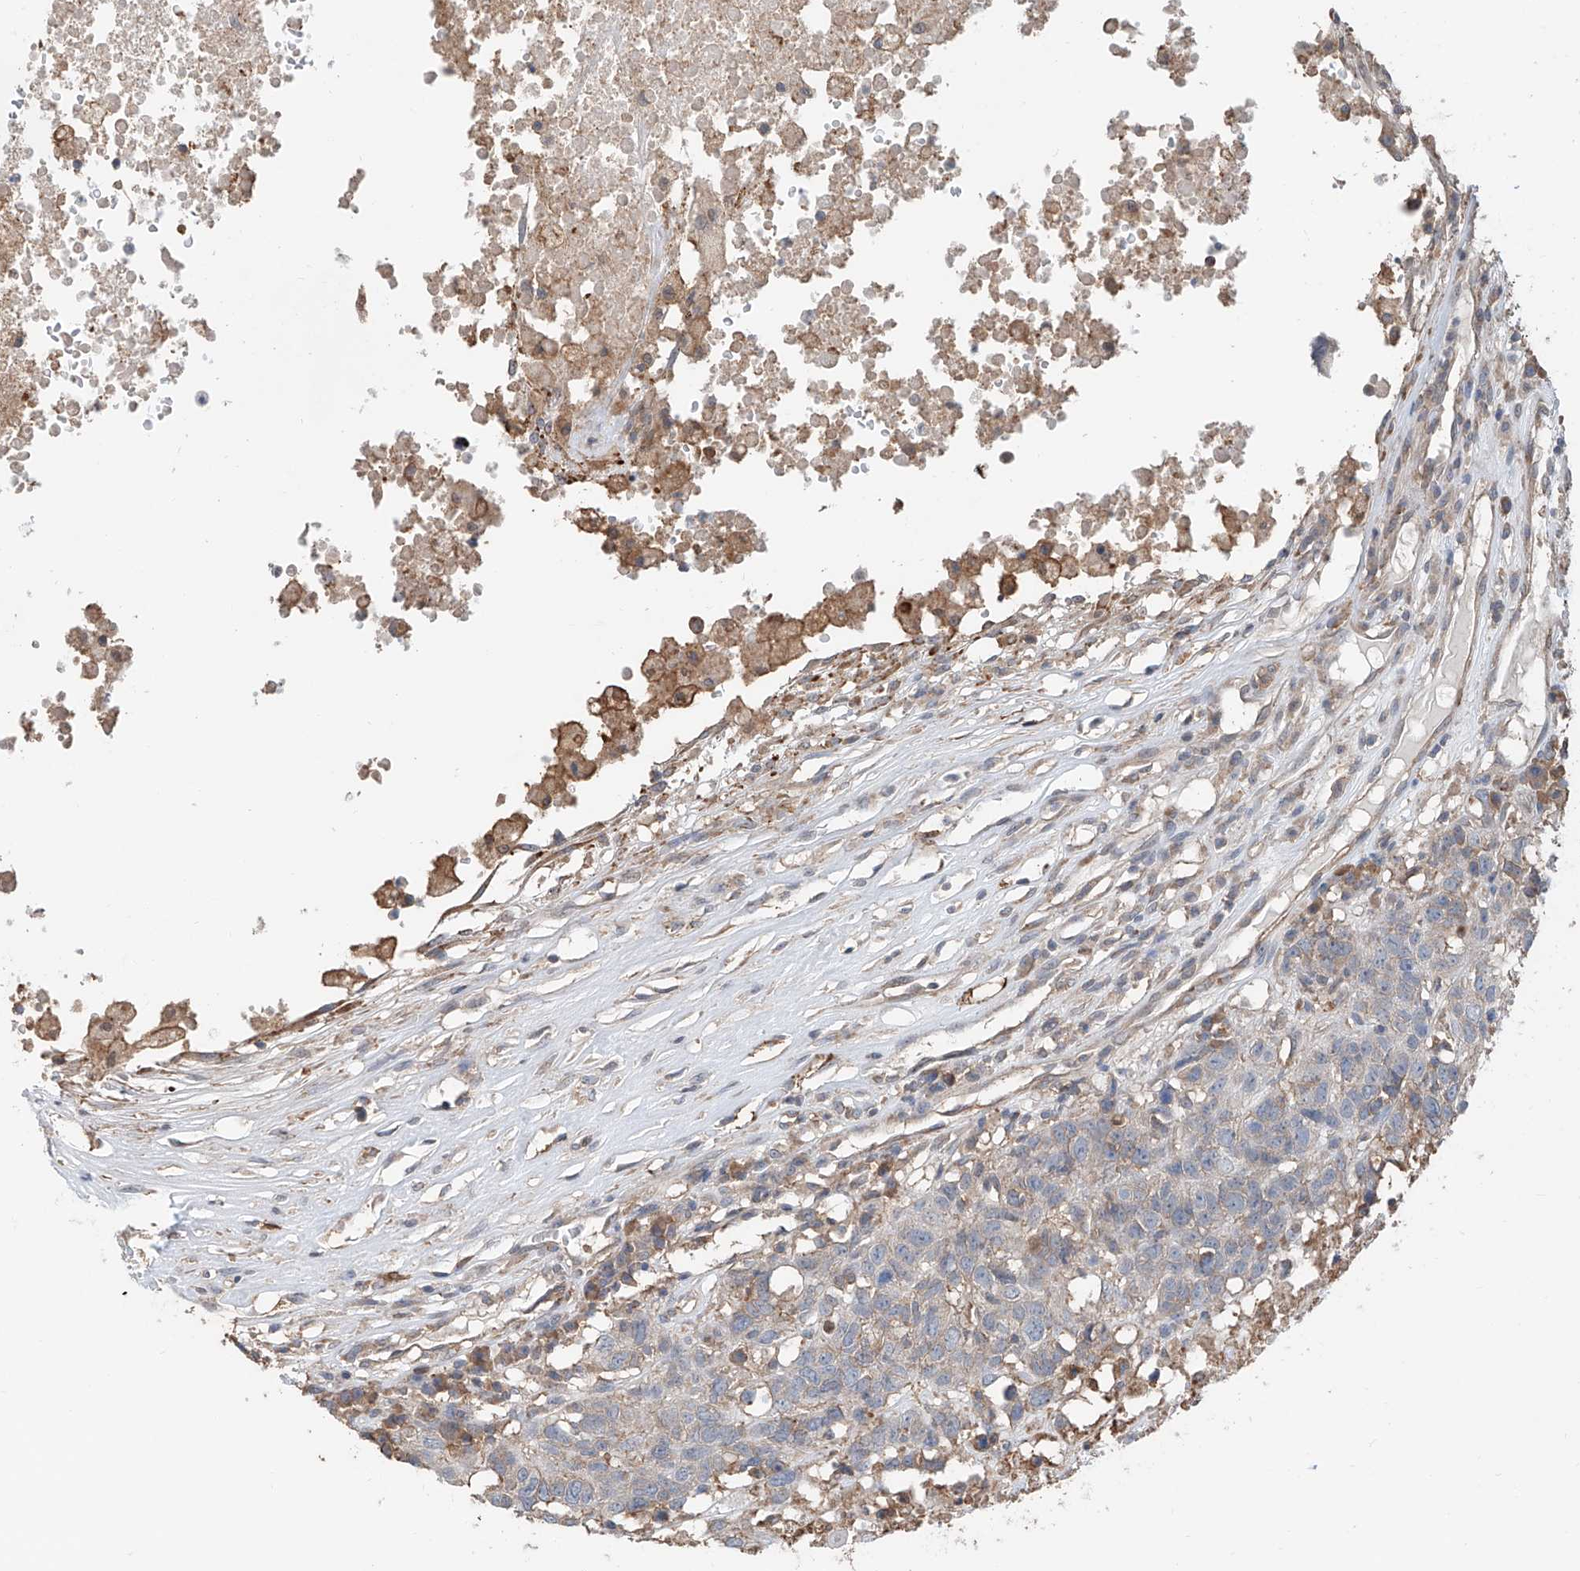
{"staining": {"intensity": "negative", "quantity": "none", "location": "none"}, "tissue": "head and neck cancer", "cell_type": "Tumor cells", "image_type": "cancer", "snomed": [{"axis": "morphology", "description": "Squamous cell carcinoma, NOS"}, {"axis": "topography", "description": "Head-Neck"}], "caption": "This is a image of IHC staining of head and neck squamous cell carcinoma, which shows no positivity in tumor cells.", "gene": "KCNK10", "patient": {"sex": "male", "age": 66}}